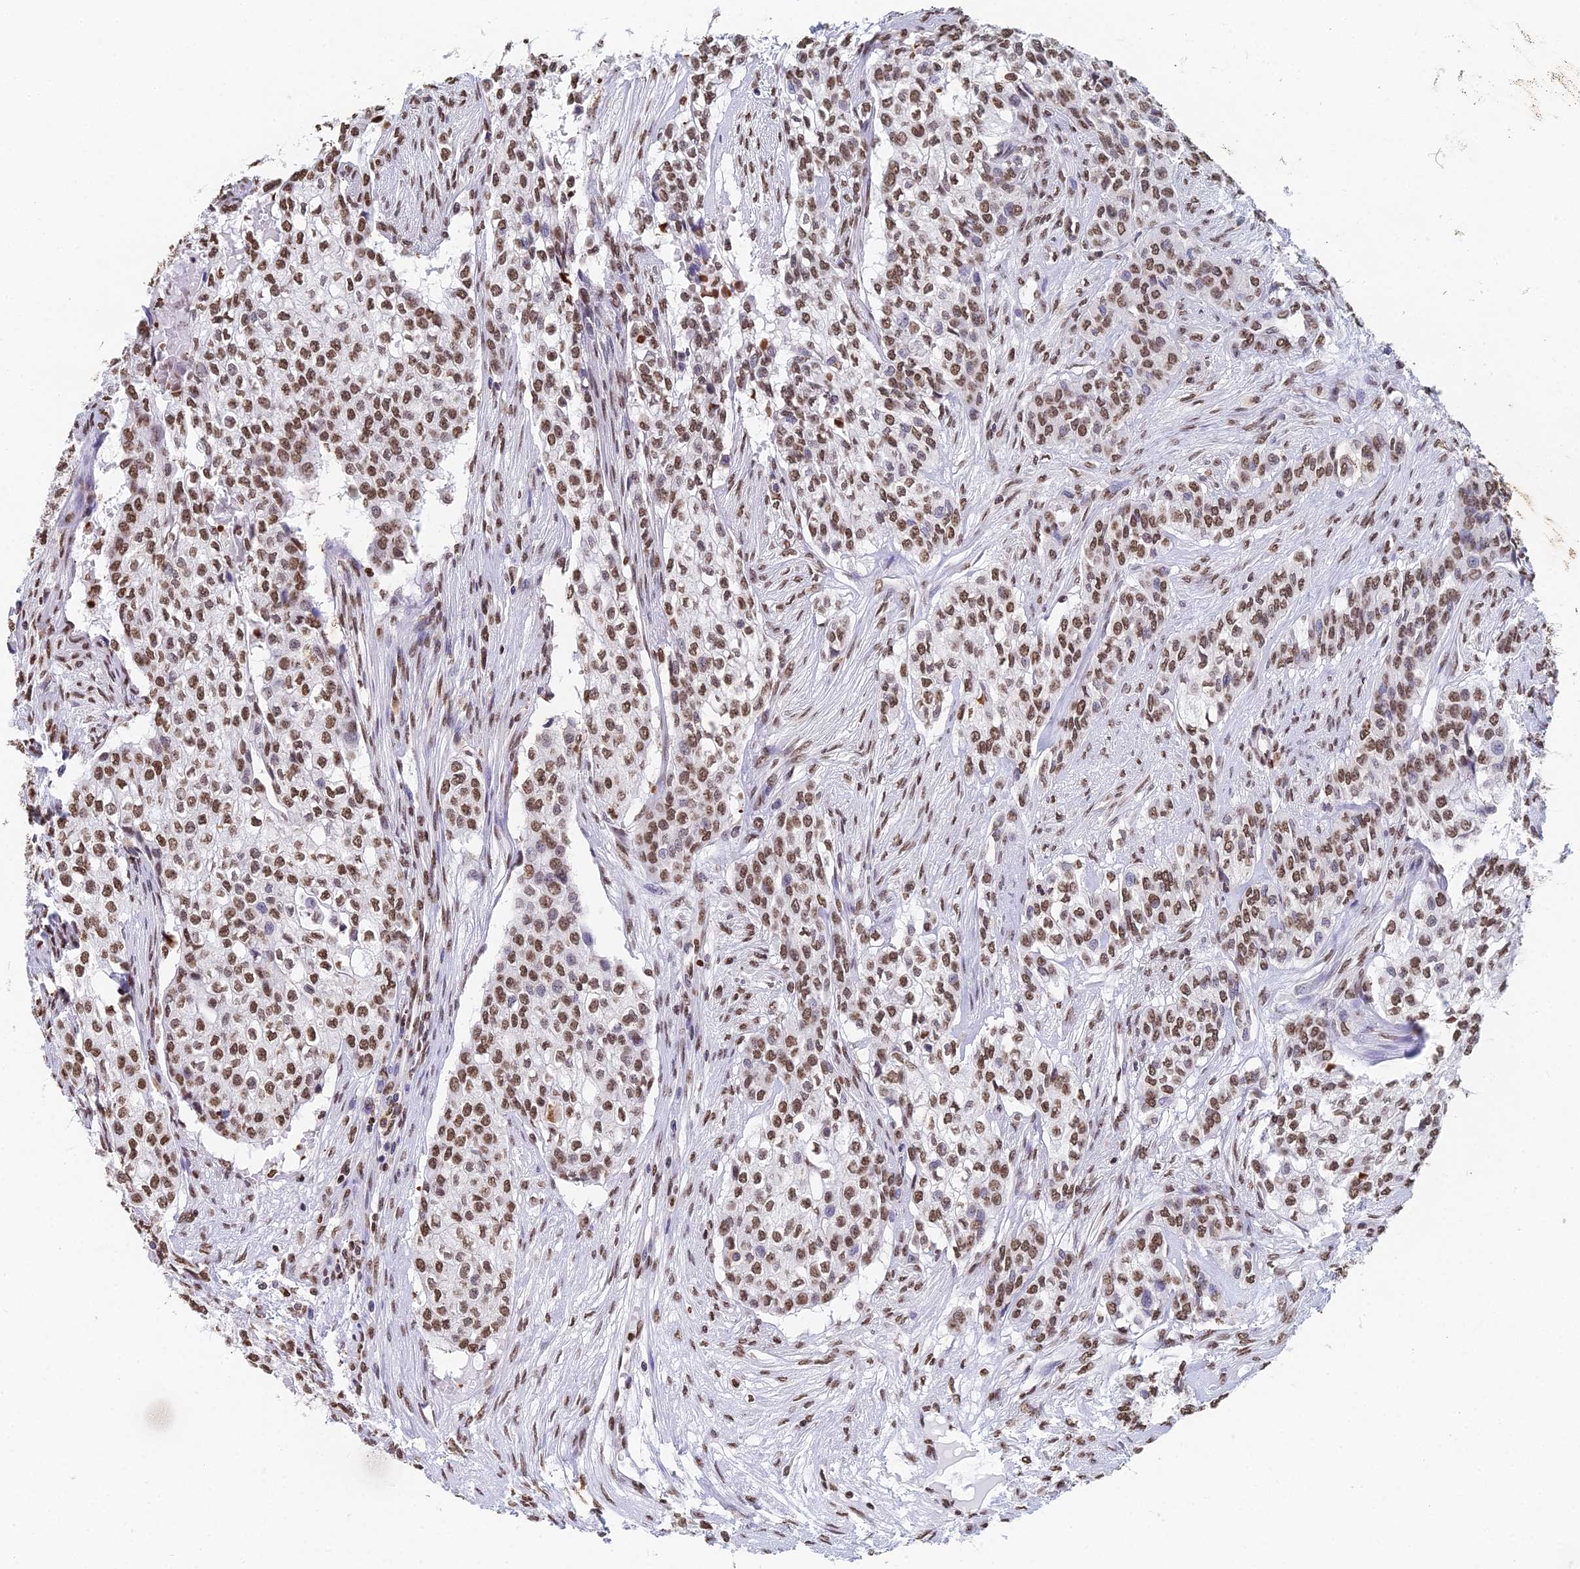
{"staining": {"intensity": "moderate", "quantity": ">75%", "location": "nuclear"}, "tissue": "head and neck cancer", "cell_type": "Tumor cells", "image_type": "cancer", "snomed": [{"axis": "morphology", "description": "Adenocarcinoma, NOS"}, {"axis": "topography", "description": "Head-Neck"}], "caption": "Moderate nuclear protein staining is identified in about >75% of tumor cells in head and neck adenocarcinoma.", "gene": "GBP3", "patient": {"sex": "male", "age": 81}}